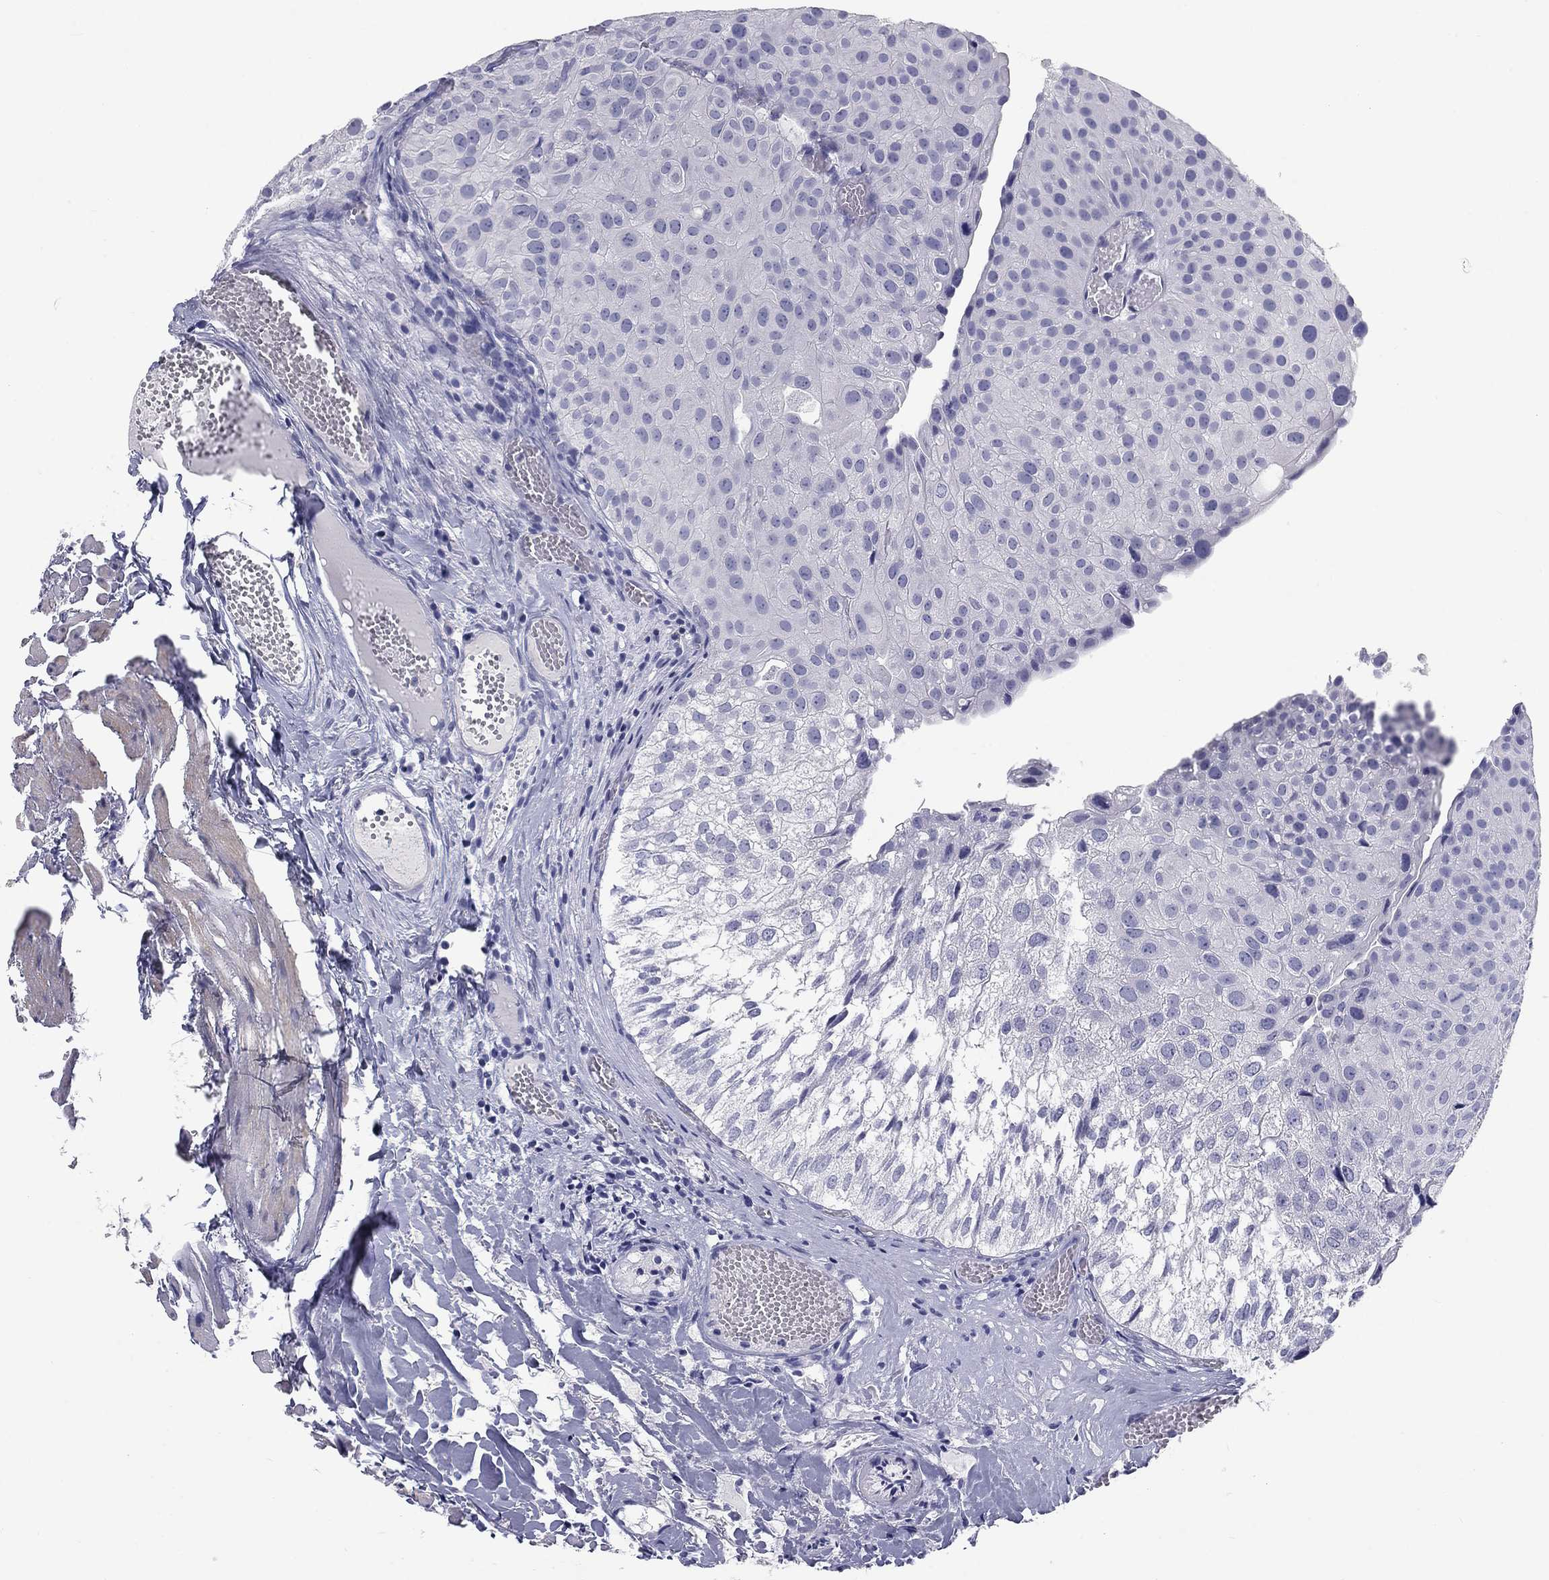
{"staining": {"intensity": "negative", "quantity": "none", "location": "none"}, "tissue": "urothelial cancer", "cell_type": "Tumor cells", "image_type": "cancer", "snomed": [{"axis": "morphology", "description": "Urothelial carcinoma, Low grade"}, {"axis": "topography", "description": "Urinary bladder"}], "caption": "The photomicrograph displays no staining of tumor cells in urothelial cancer.", "gene": "CACNA1A", "patient": {"sex": "female", "age": 78}}